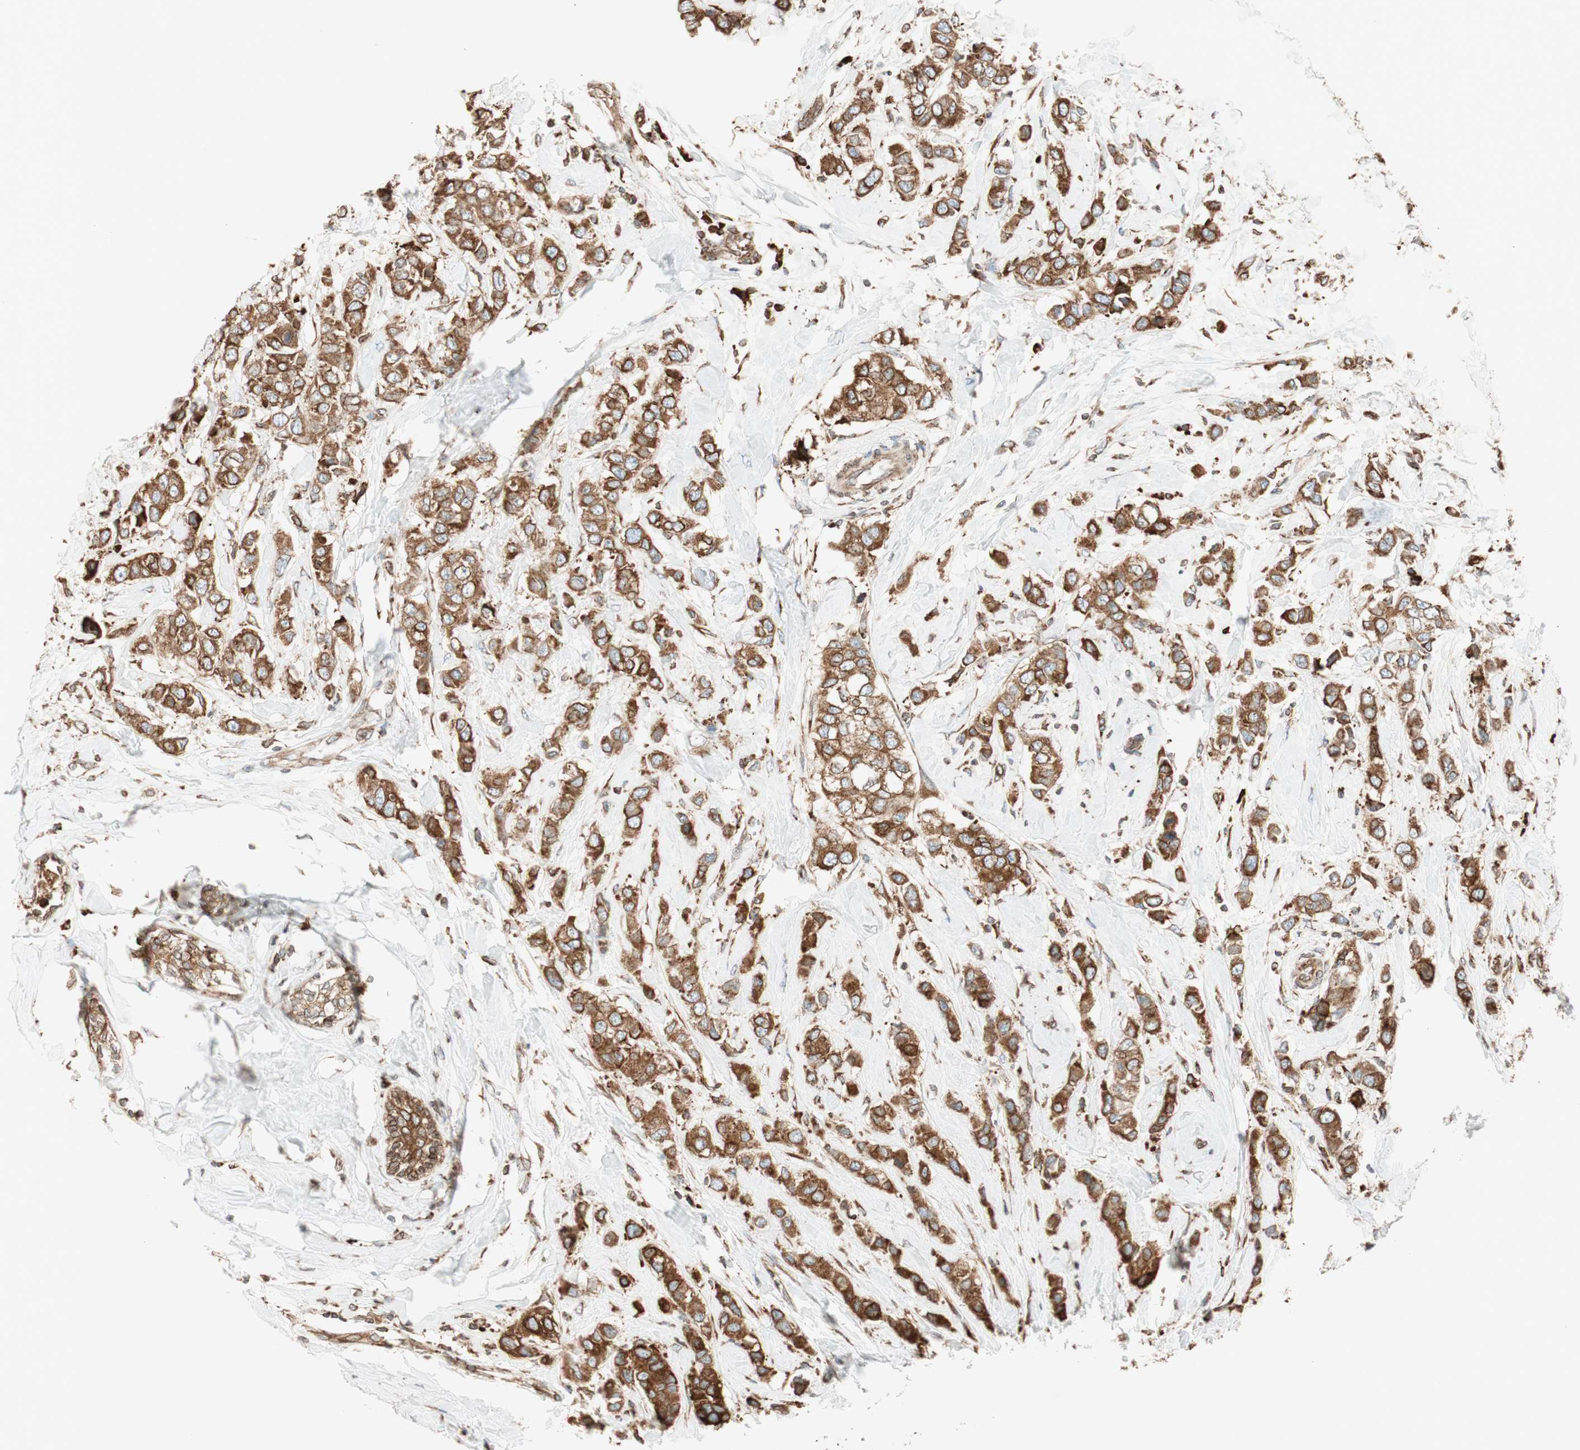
{"staining": {"intensity": "moderate", "quantity": ">75%", "location": "cytoplasmic/membranous"}, "tissue": "breast cancer", "cell_type": "Tumor cells", "image_type": "cancer", "snomed": [{"axis": "morphology", "description": "Duct carcinoma"}, {"axis": "topography", "description": "Breast"}], "caption": "Immunohistochemical staining of human breast cancer exhibits moderate cytoplasmic/membranous protein expression in about >75% of tumor cells.", "gene": "PRKCSH", "patient": {"sex": "female", "age": 50}}